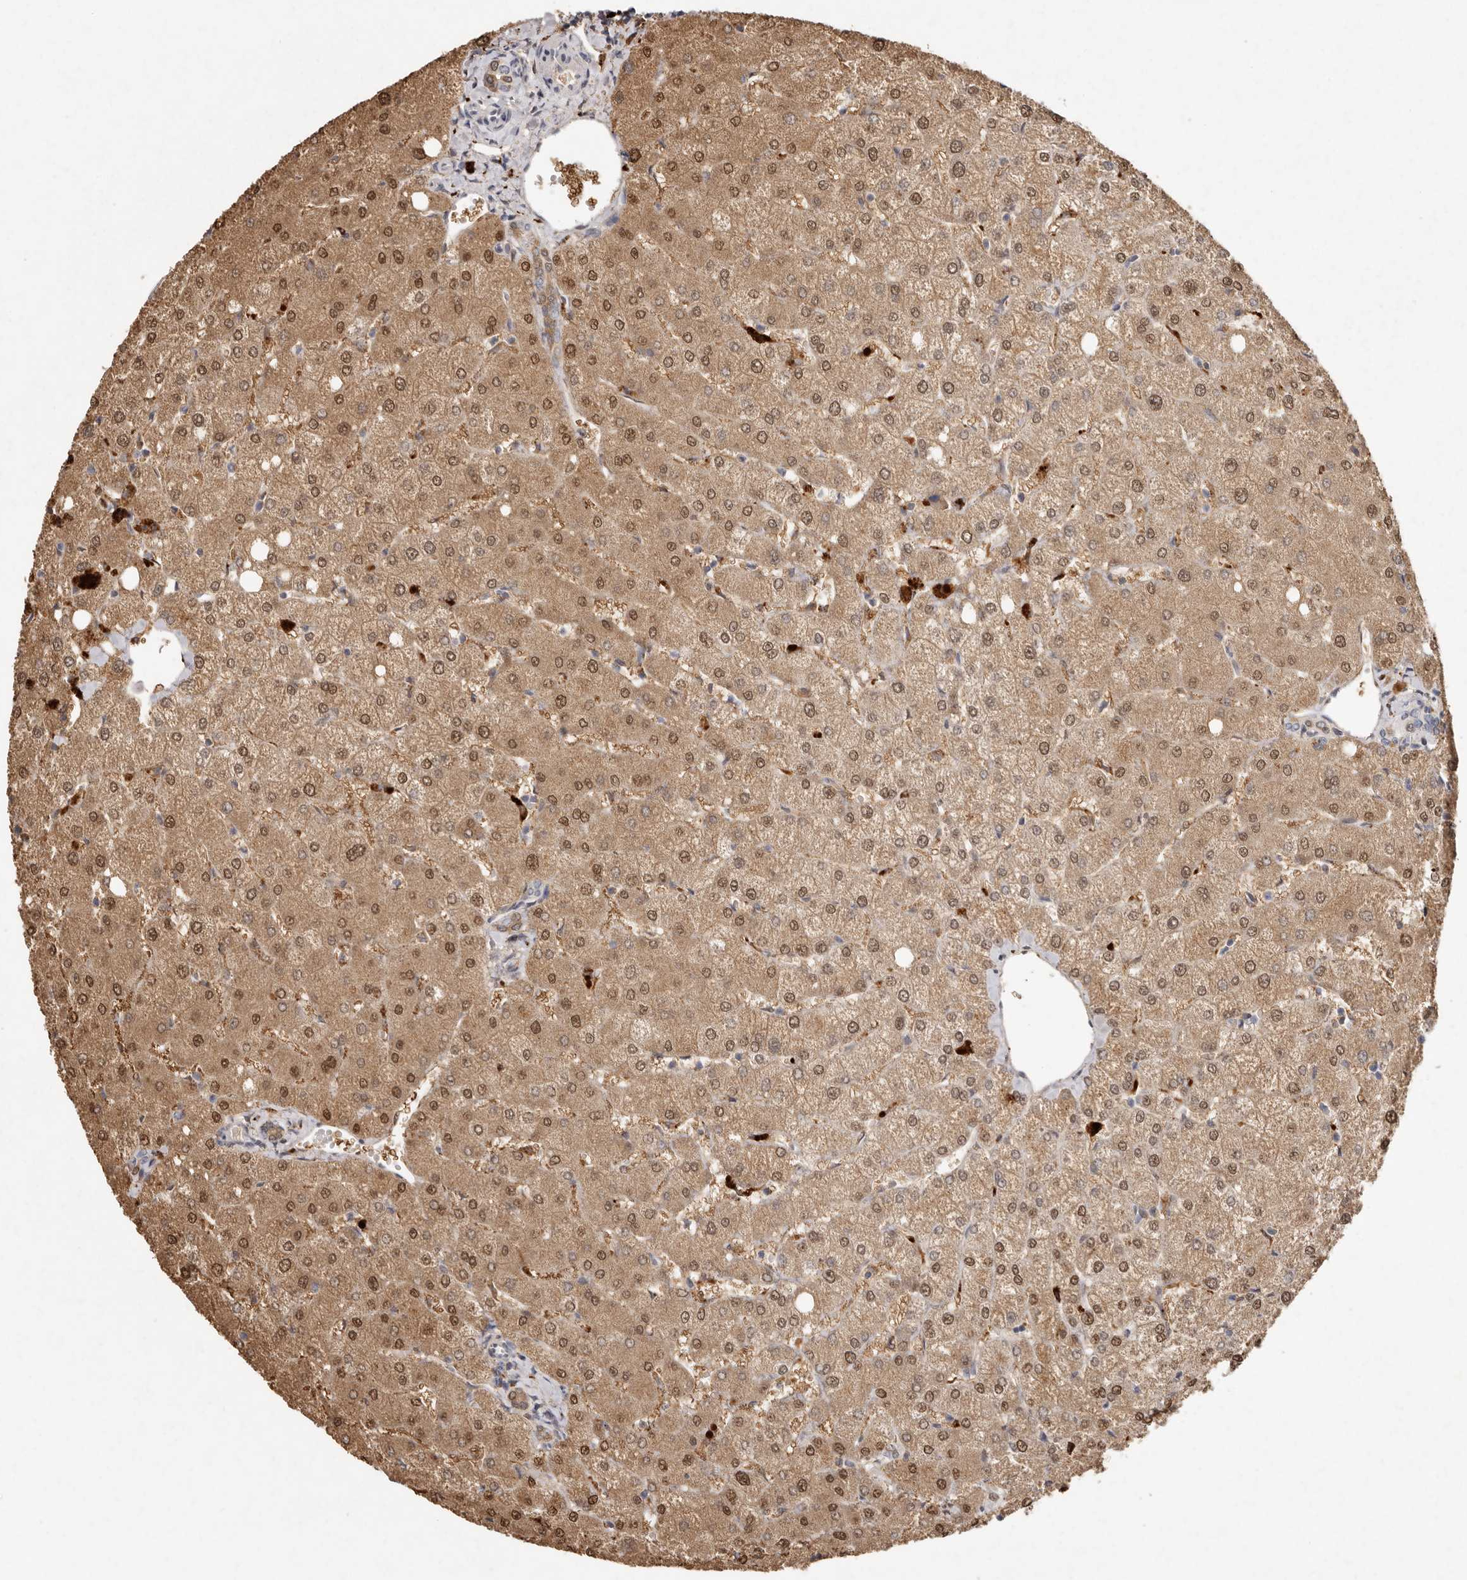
{"staining": {"intensity": "moderate", "quantity": "25%-75%", "location": "cytoplasmic/membranous"}, "tissue": "liver", "cell_type": "Cholangiocytes", "image_type": "normal", "snomed": [{"axis": "morphology", "description": "Normal tissue, NOS"}, {"axis": "topography", "description": "Liver"}], "caption": "Immunohistochemical staining of unremarkable liver exhibits 25%-75% levels of moderate cytoplasmic/membranous protein positivity in approximately 25%-75% of cholangiocytes.", "gene": "FAM185A", "patient": {"sex": "female", "age": 54}}